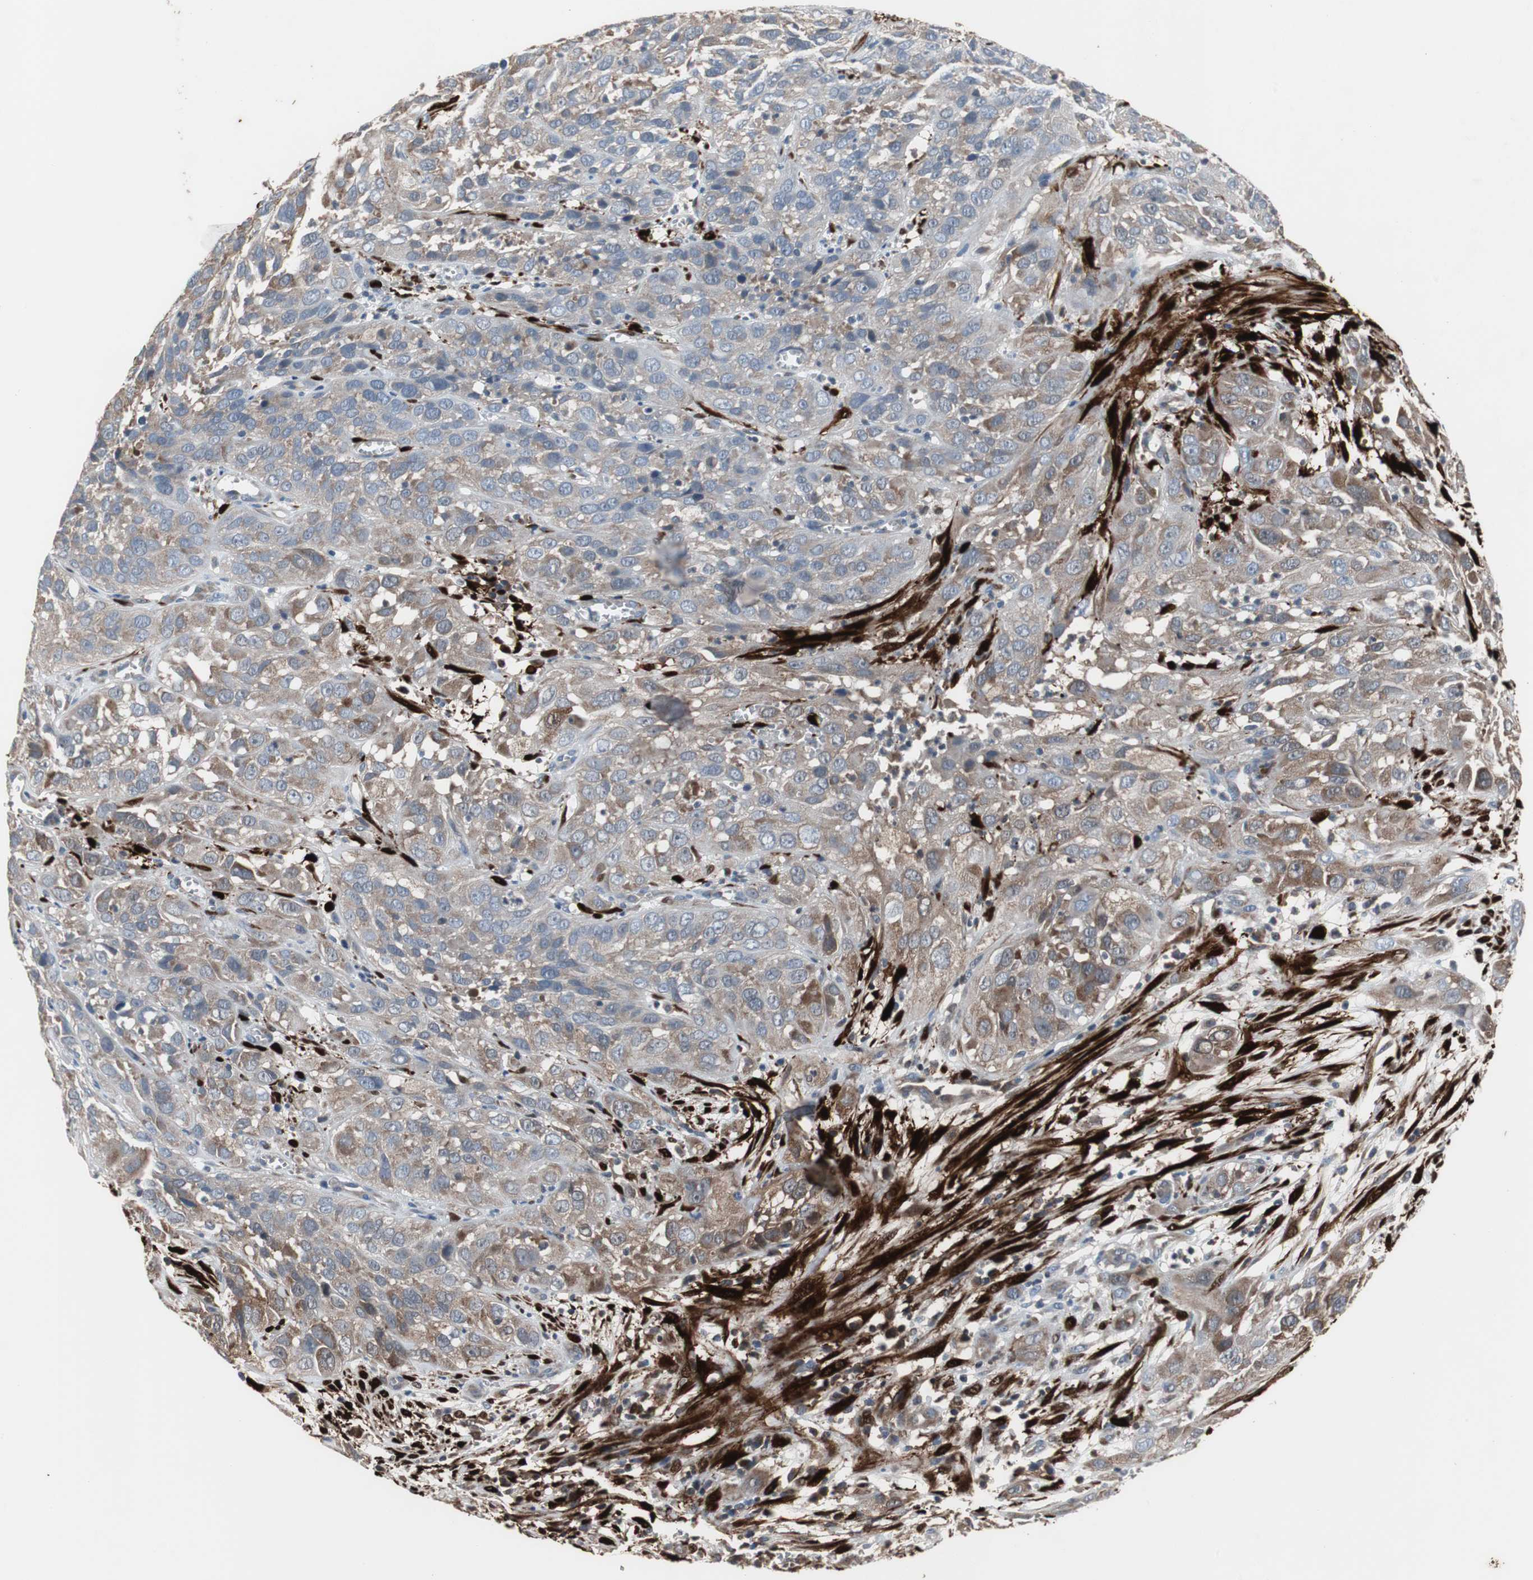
{"staining": {"intensity": "moderate", "quantity": ">75%", "location": "cytoplasmic/membranous"}, "tissue": "cervical cancer", "cell_type": "Tumor cells", "image_type": "cancer", "snomed": [{"axis": "morphology", "description": "Squamous cell carcinoma, NOS"}, {"axis": "topography", "description": "Cervix"}], "caption": "Immunohistochemical staining of cervical cancer (squamous cell carcinoma) shows medium levels of moderate cytoplasmic/membranous protein staining in about >75% of tumor cells.", "gene": "CALB2", "patient": {"sex": "female", "age": 32}}